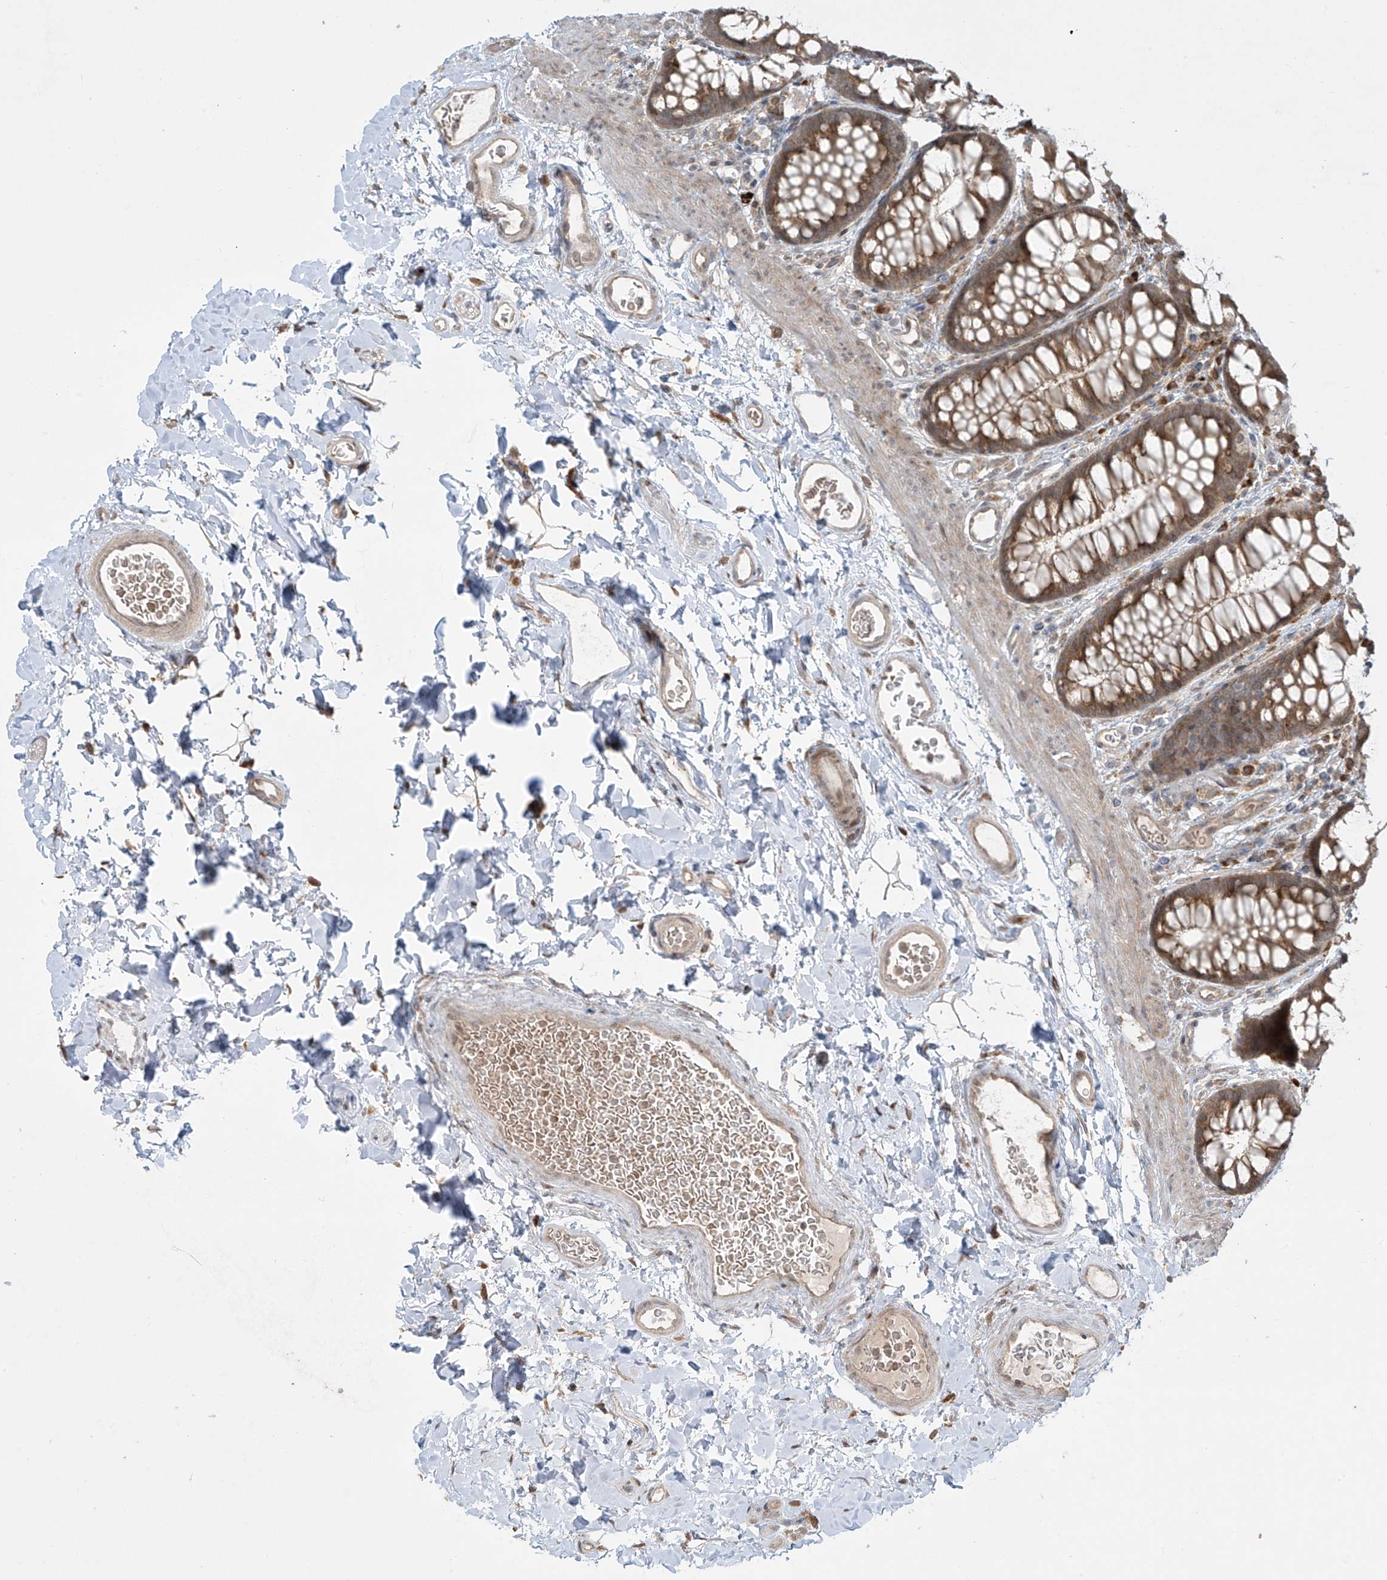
{"staining": {"intensity": "weak", "quantity": ">75%", "location": "cytoplasmic/membranous"}, "tissue": "colon", "cell_type": "Endothelial cells", "image_type": "normal", "snomed": [{"axis": "morphology", "description": "Normal tissue, NOS"}, {"axis": "topography", "description": "Colon"}], "caption": "High-power microscopy captured an IHC micrograph of normal colon, revealing weak cytoplasmic/membranous expression in approximately >75% of endothelial cells.", "gene": "PPAT", "patient": {"sex": "female", "age": 62}}